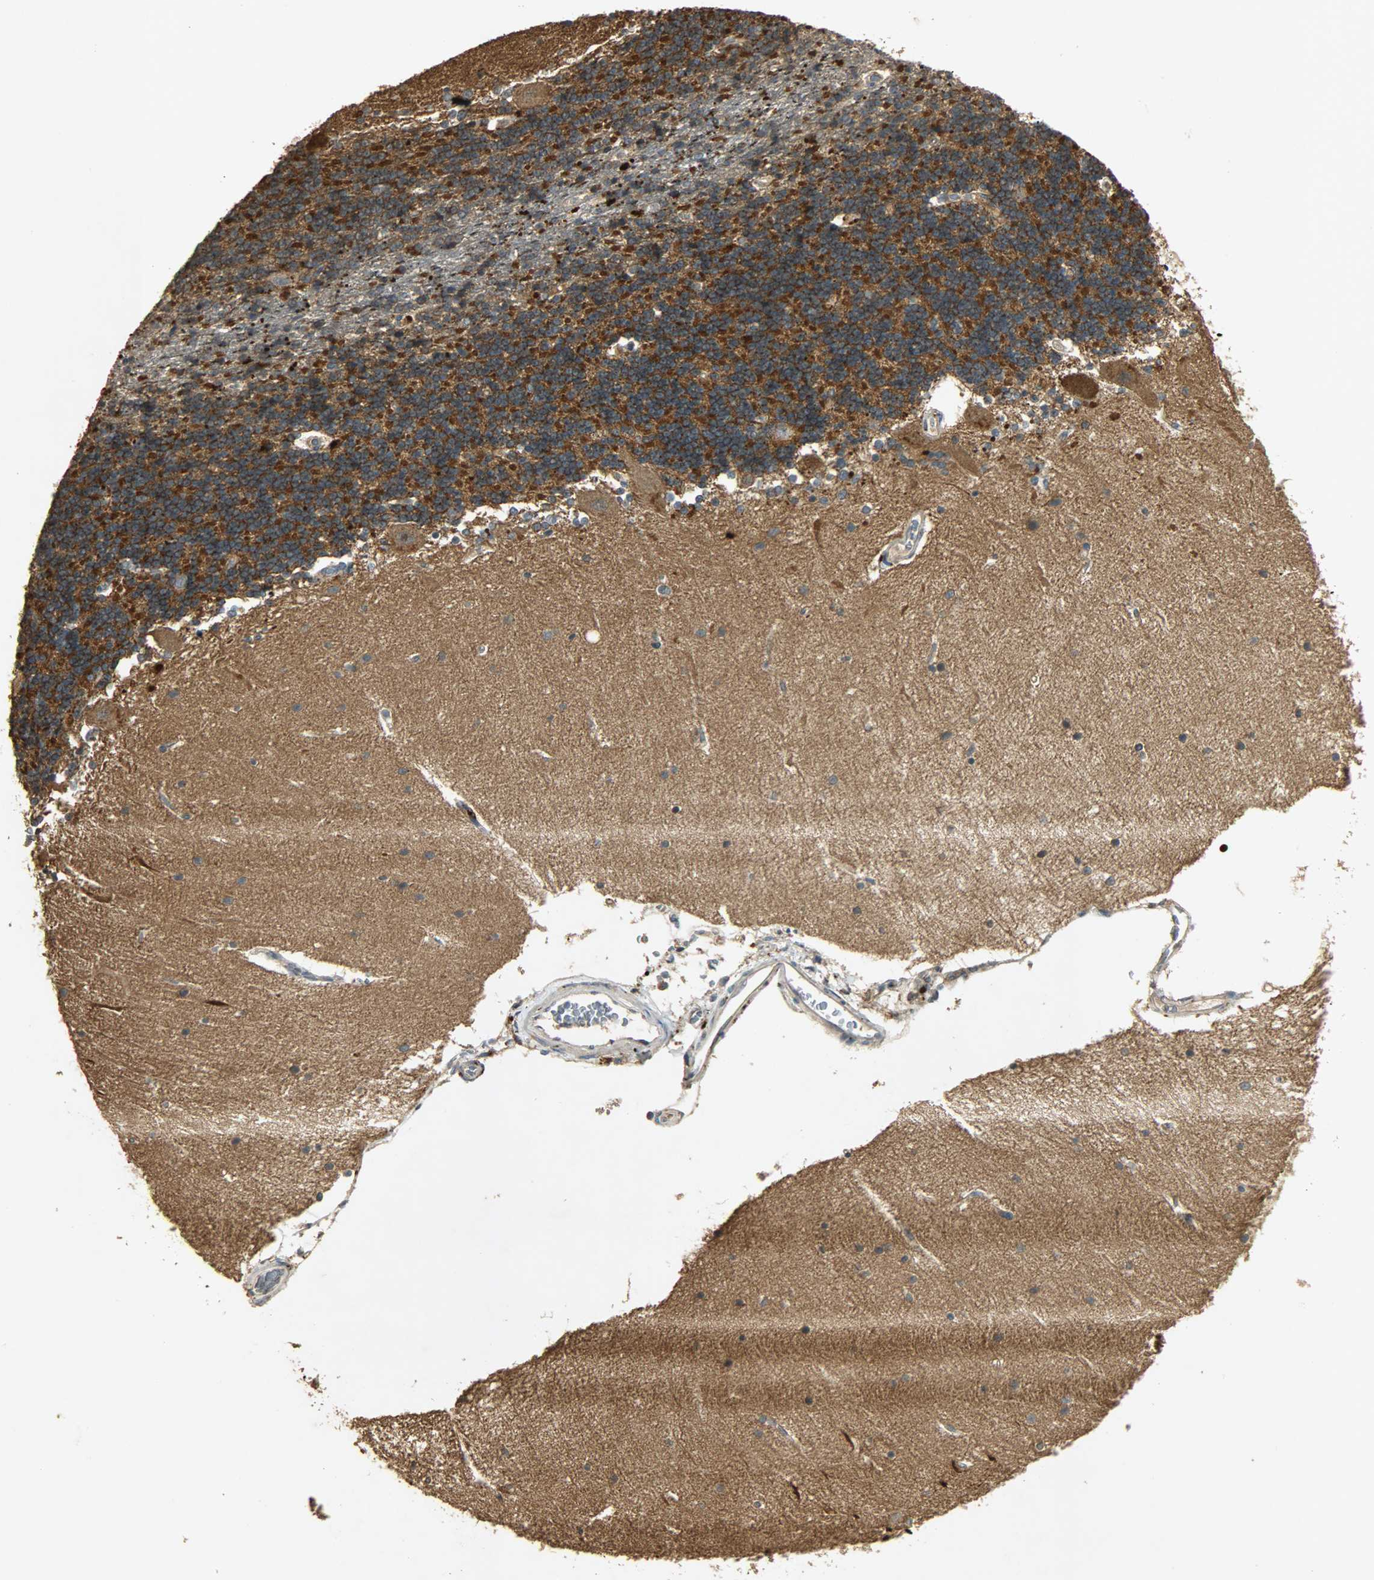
{"staining": {"intensity": "strong", "quantity": ">75%", "location": "cytoplasmic/membranous"}, "tissue": "cerebellum", "cell_type": "Cells in granular layer", "image_type": "normal", "snomed": [{"axis": "morphology", "description": "Normal tissue, NOS"}, {"axis": "topography", "description": "Cerebellum"}], "caption": "The histopathology image demonstrates immunohistochemical staining of benign cerebellum. There is strong cytoplasmic/membranous expression is seen in approximately >75% of cells in granular layer. Immunohistochemistry stains the protein in brown and the nuclei are stained blue.", "gene": "ATP2B1", "patient": {"sex": "female", "age": 54}}